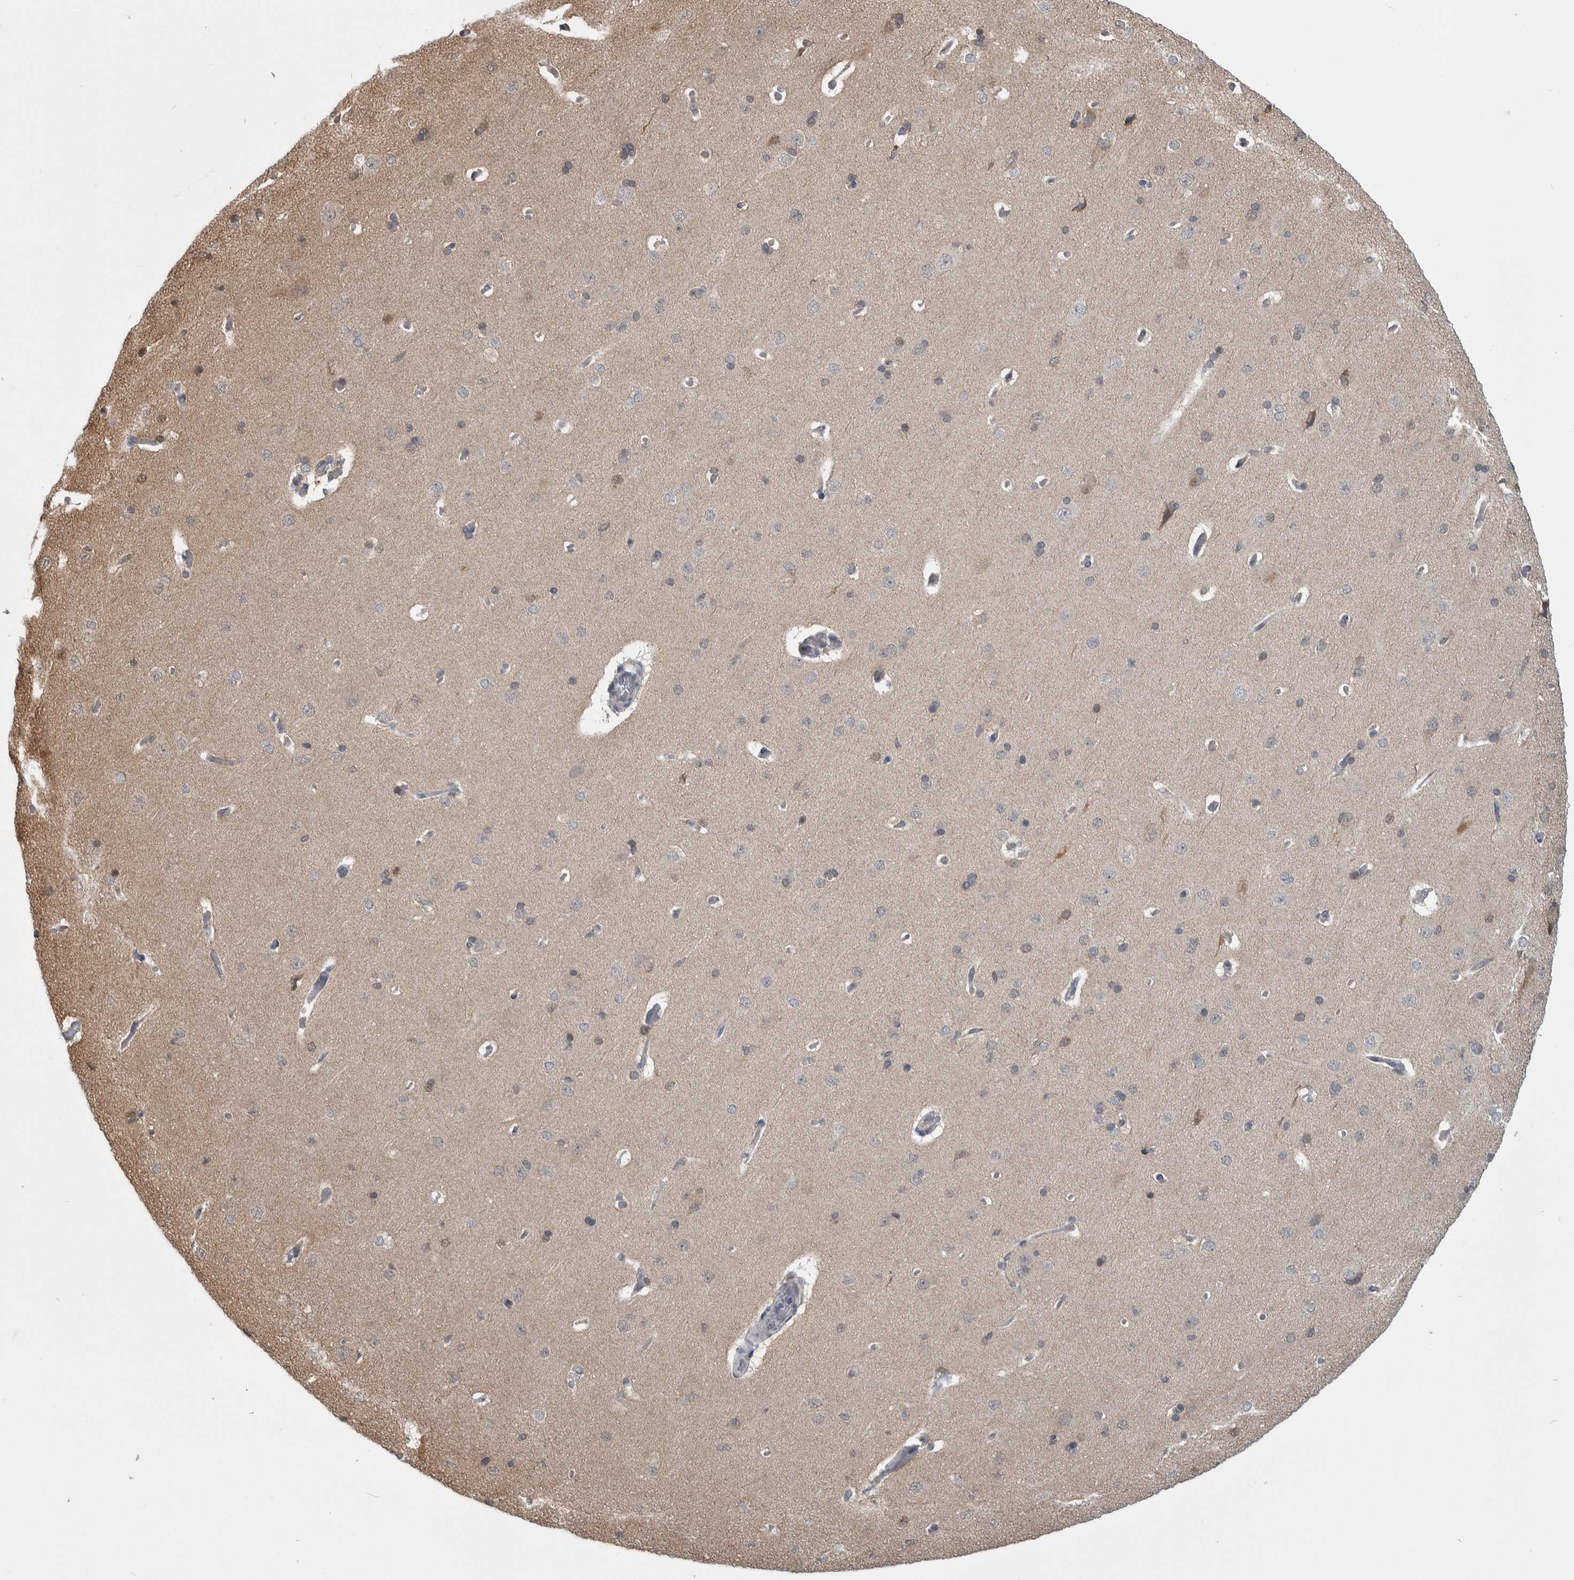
{"staining": {"intensity": "negative", "quantity": "none", "location": "none"}, "tissue": "cerebral cortex", "cell_type": "Endothelial cells", "image_type": "normal", "snomed": [{"axis": "morphology", "description": "Normal tissue, NOS"}, {"axis": "topography", "description": "Cerebral cortex"}], "caption": "A high-resolution image shows IHC staining of benign cerebral cortex, which reveals no significant positivity in endothelial cells.", "gene": "PTPA", "patient": {"sex": "male", "age": 62}}